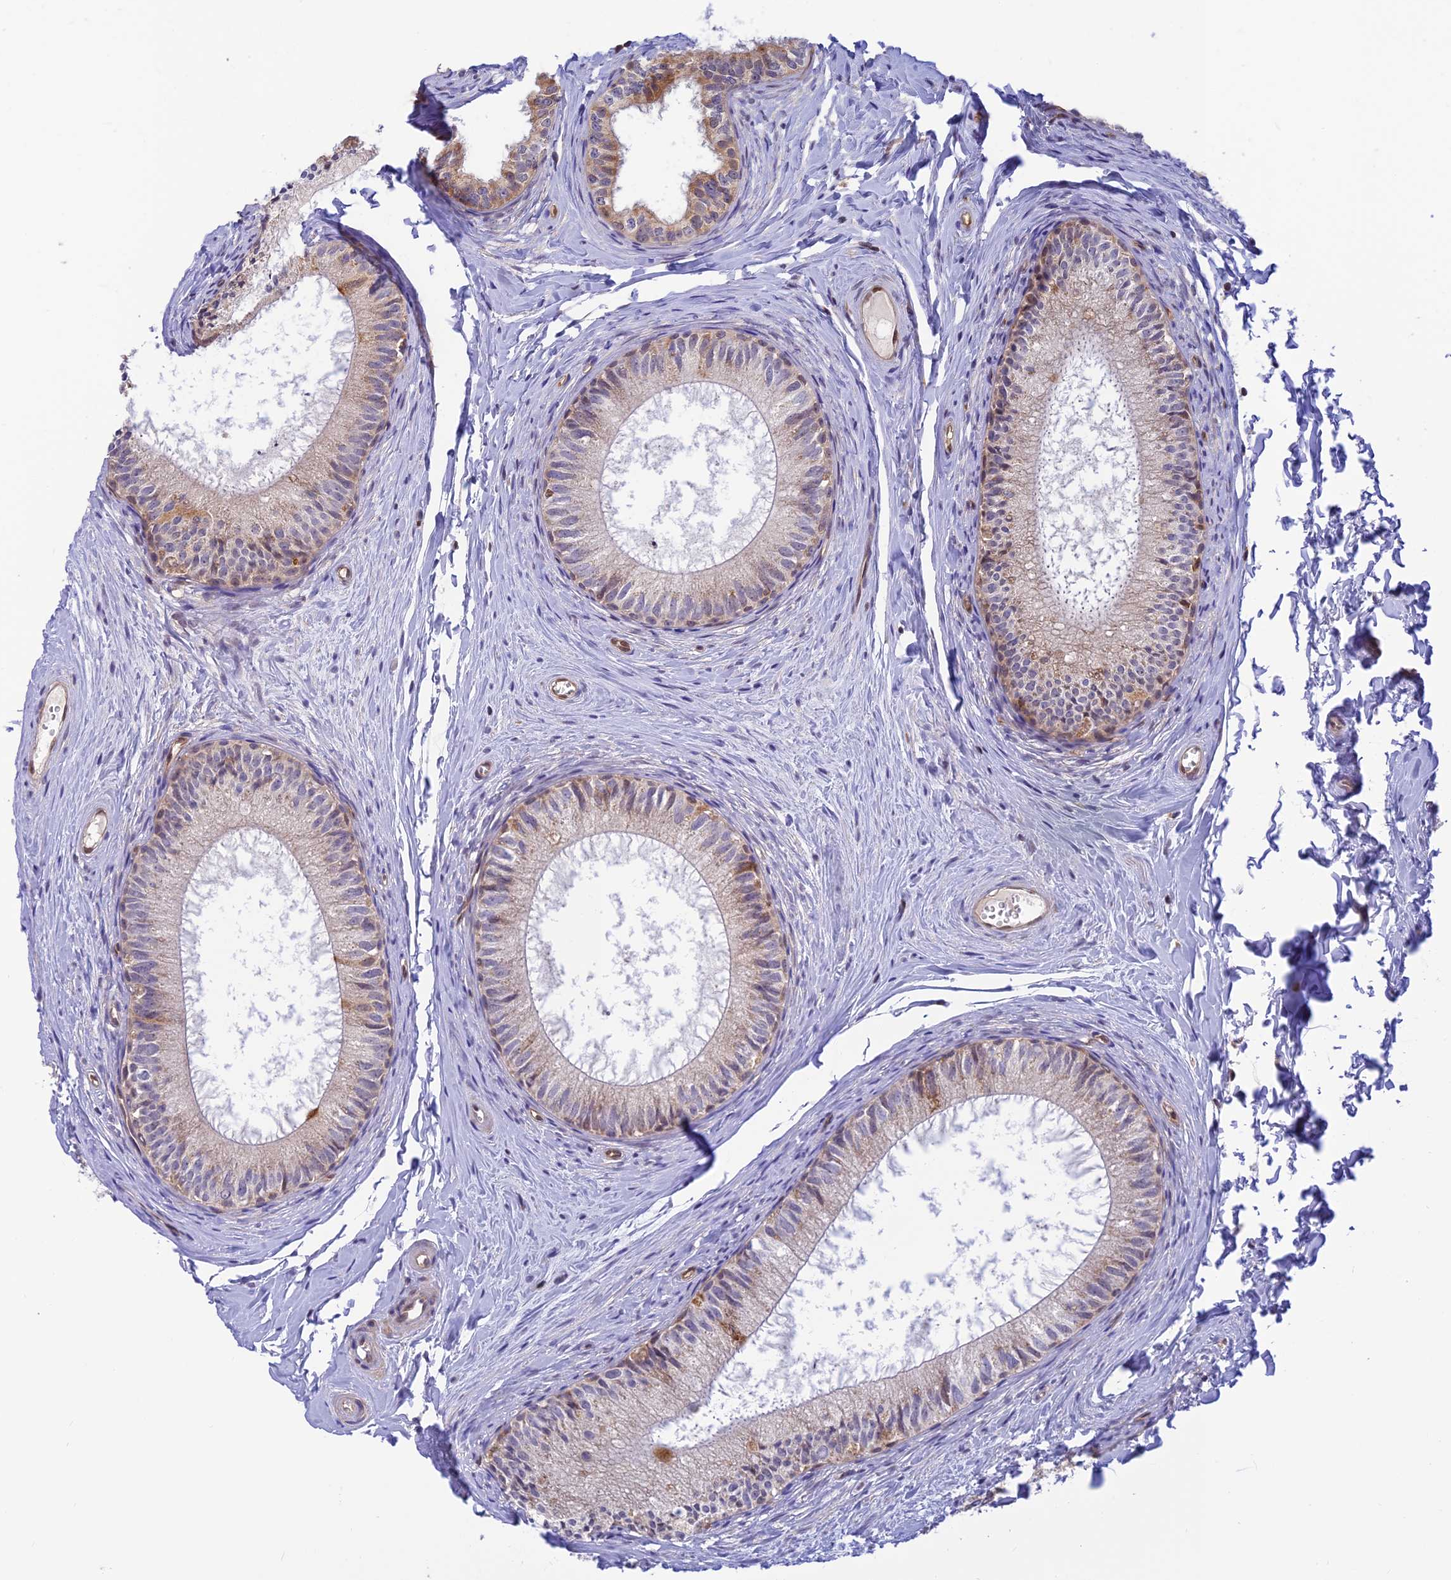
{"staining": {"intensity": "moderate", "quantity": "25%-75%", "location": "cytoplasmic/membranous"}, "tissue": "epididymis", "cell_type": "Glandular cells", "image_type": "normal", "snomed": [{"axis": "morphology", "description": "Normal tissue, NOS"}, {"axis": "topography", "description": "Epididymis"}], "caption": "High-power microscopy captured an immunohistochemistry micrograph of unremarkable epididymis, revealing moderate cytoplasmic/membranous positivity in approximately 25%-75% of glandular cells.", "gene": "LYSMD2", "patient": {"sex": "male", "age": 34}}